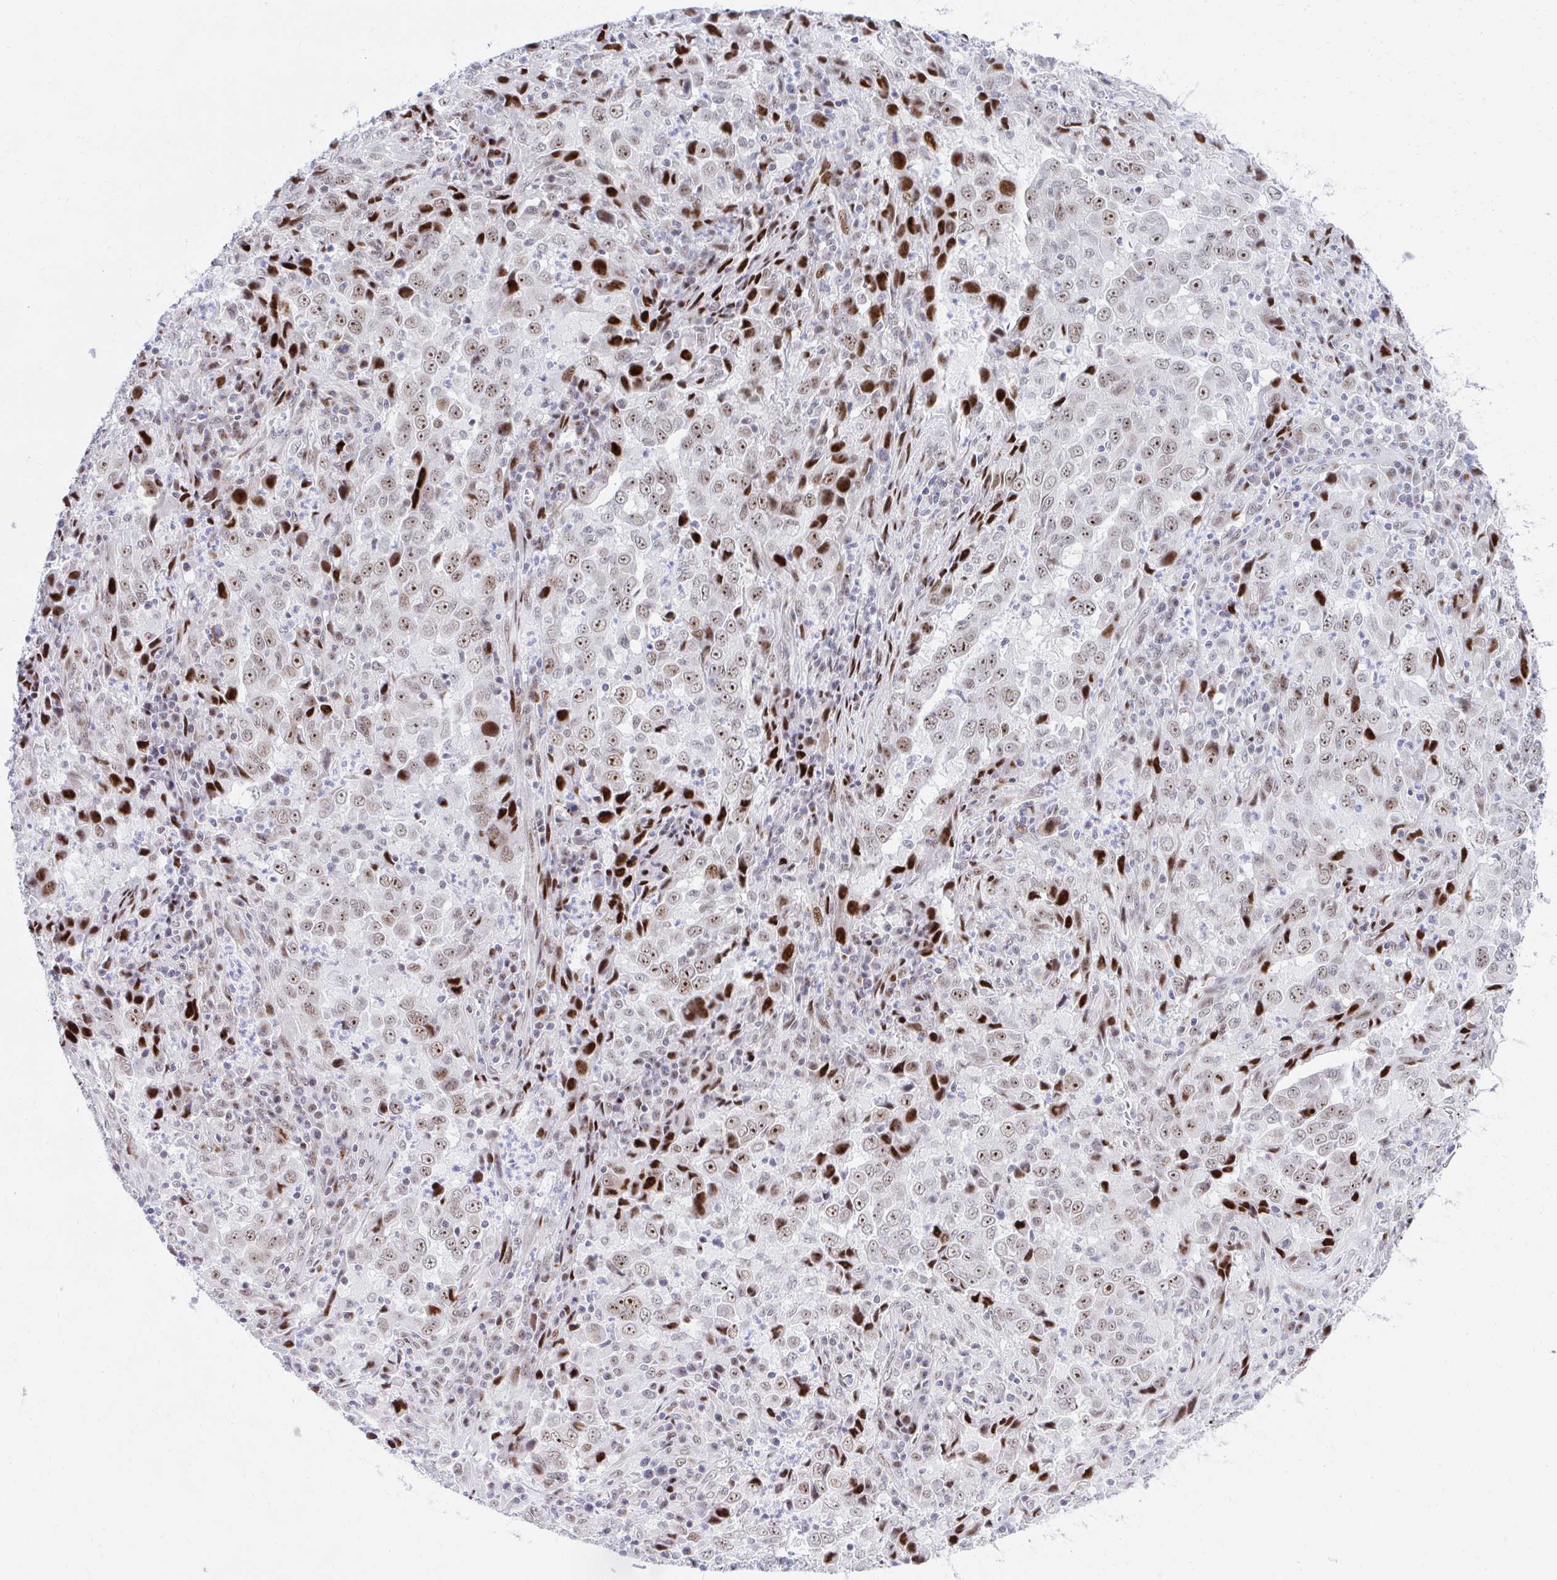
{"staining": {"intensity": "moderate", "quantity": ">75%", "location": "nuclear"}, "tissue": "lung cancer", "cell_type": "Tumor cells", "image_type": "cancer", "snomed": [{"axis": "morphology", "description": "Adenocarcinoma, NOS"}, {"axis": "topography", "description": "Lung"}], "caption": "Human lung adenocarcinoma stained for a protein (brown) exhibits moderate nuclear positive staining in approximately >75% of tumor cells.", "gene": "GLDN", "patient": {"sex": "male", "age": 67}}